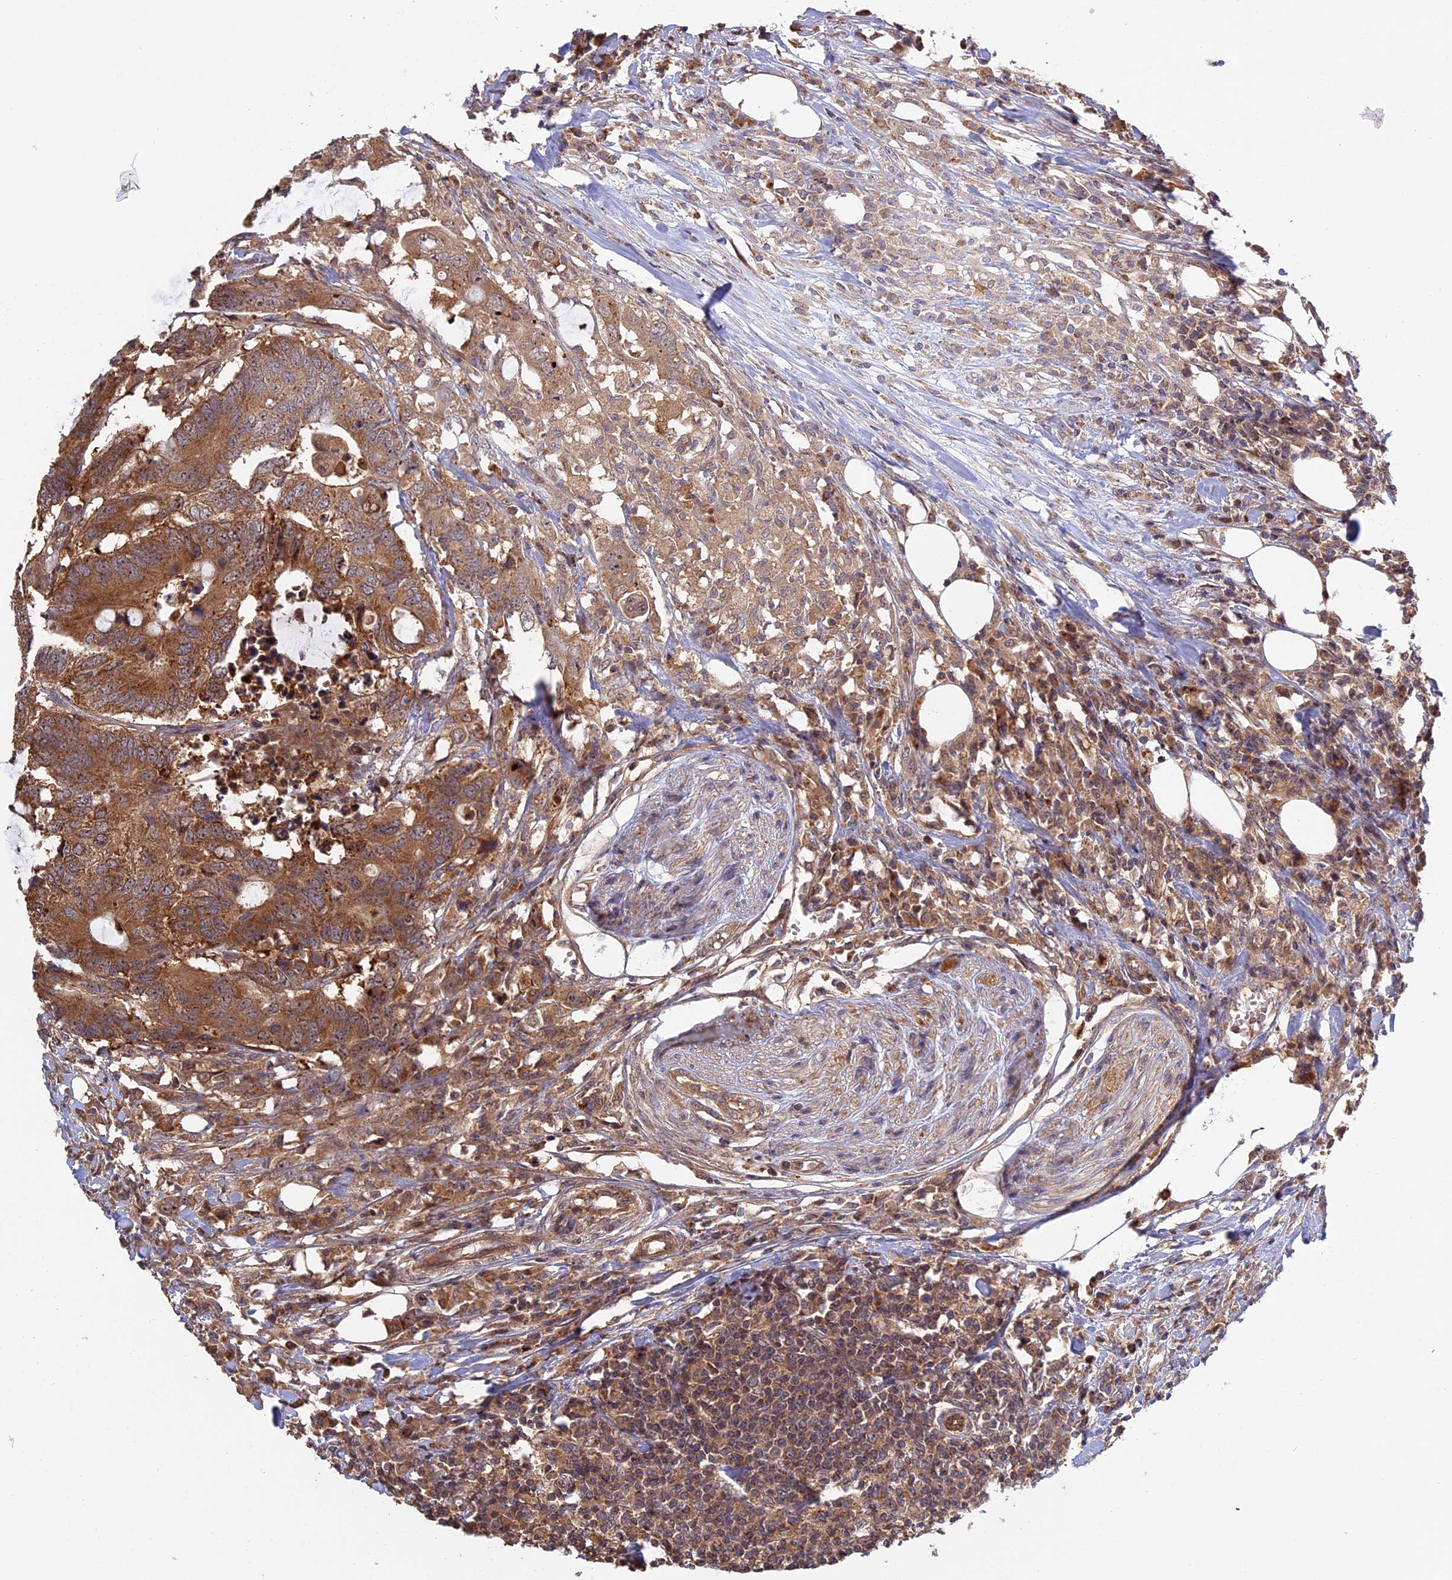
{"staining": {"intensity": "moderate", "quantity": ">75%", "location": "cytoplasmic/membranous,nuclear"}, "tissue": "colorectal cancer", "cell_type": "Tumor cells", "image_type": "cancer", "snomed": [{"axis": "morphology", "description": "Adenocarcinoma, NOS"}, {"axis": "topography", "description": "Colon"}], "caption": "A high-resolution micrograph shows immunohistochemistry staining of adenocarcinoma (colorectal), which demonstrates moderate cytoplasmic/membranous and nuclear staining in about >75% of tumor cells.", "gene": "FERMT1", "patient": {"sex": "male", "age": 71}}